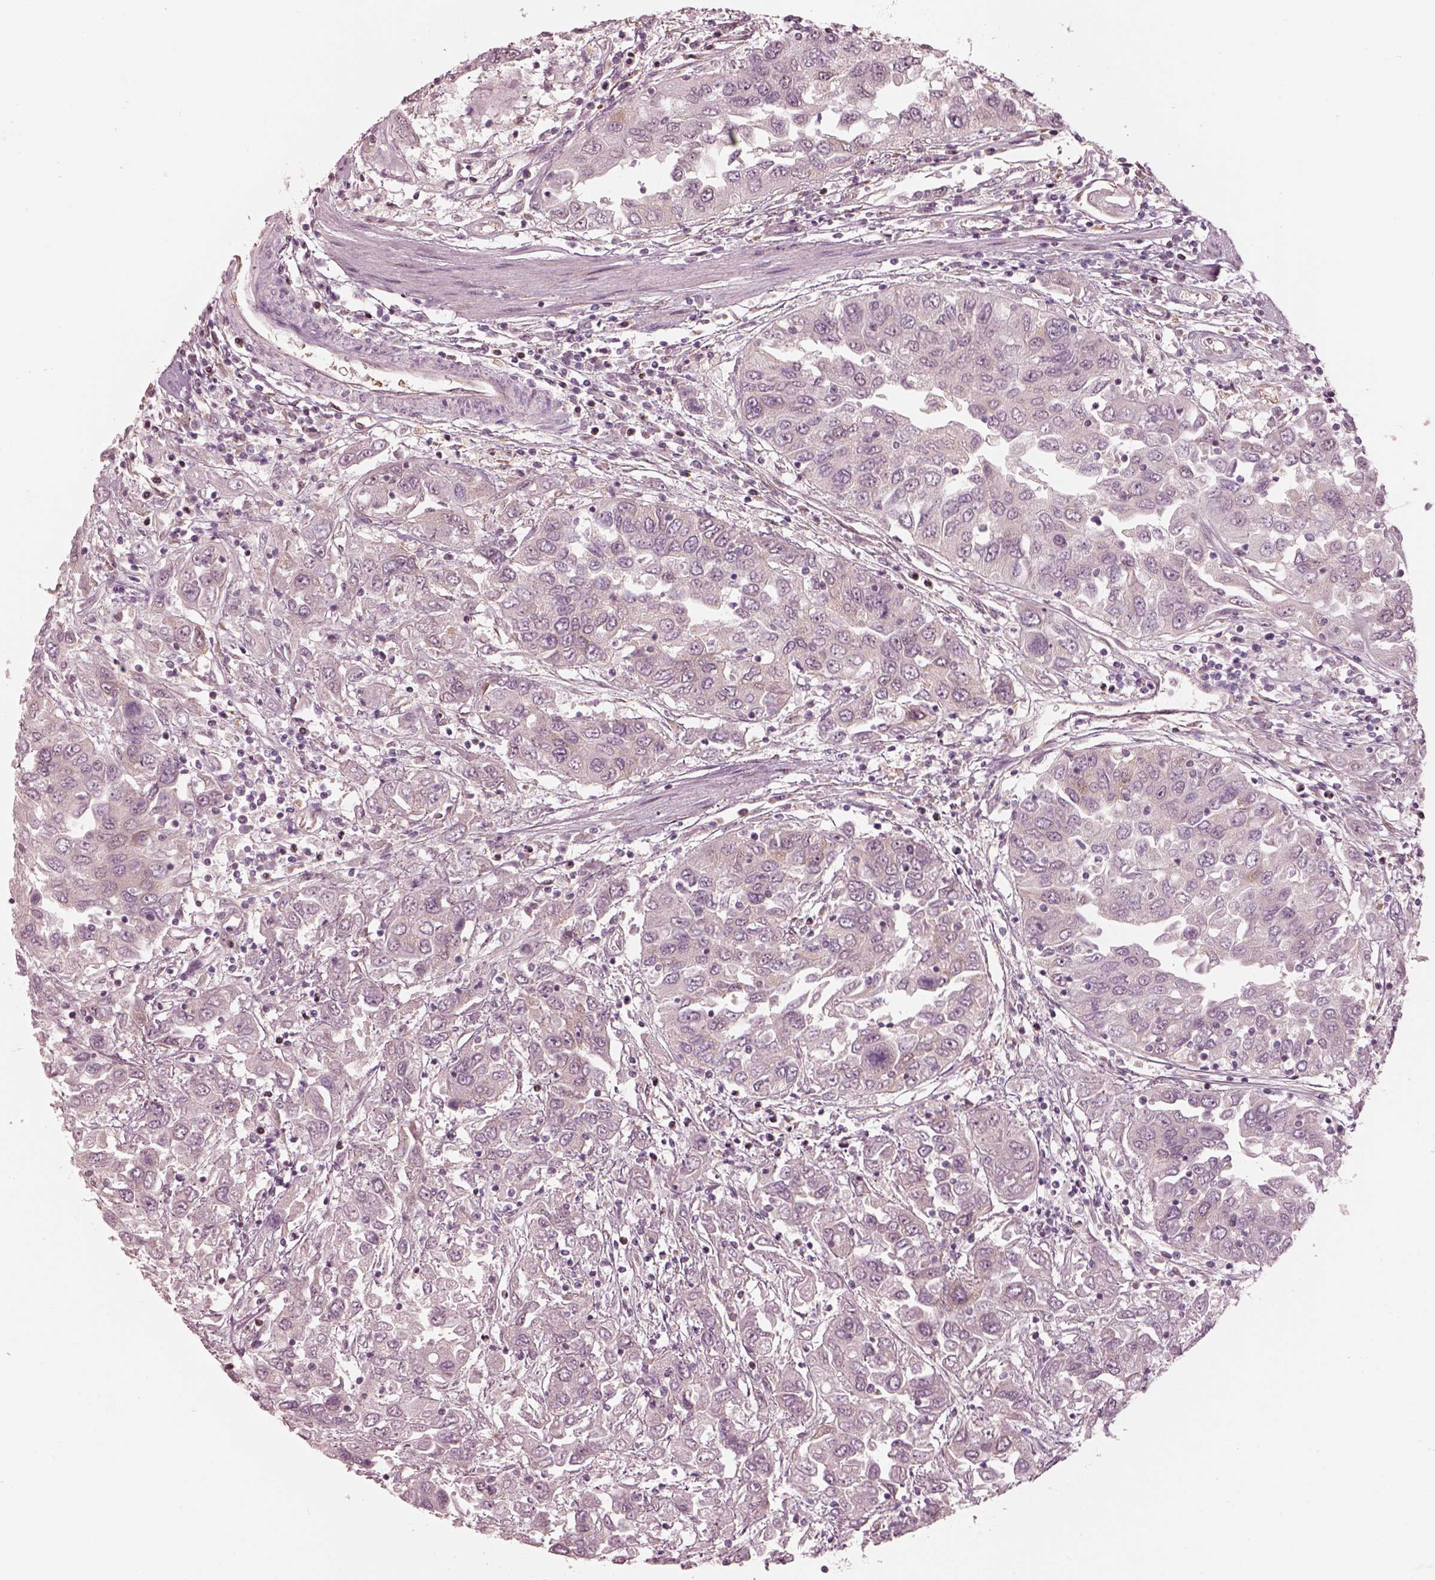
{"staining": {"intensity": "negative", "quantity": "none", "location": "none"}, "tissue": "urothelial cancer", "cell_type": "Tumor cells", "image_type": "cancer", "snomed": [{"axis": "morphology", "description": "Urothelial carcinoma, High grade"}, {"axis": "topography", "description": "Urinary bladder"}], "caption": "DAB (3,3'-diaminobenzidine) immunohistochemical staining of urothelial carcinoma (high-grade) reveals no significant positivity in tumor cells. (DAB (3,3'-diaminobenzidine) immunohistochemistry with hematoxylin counter stain).", "gene": "RPGRIP1", "patient": {"sex": "male", "age": 76}}